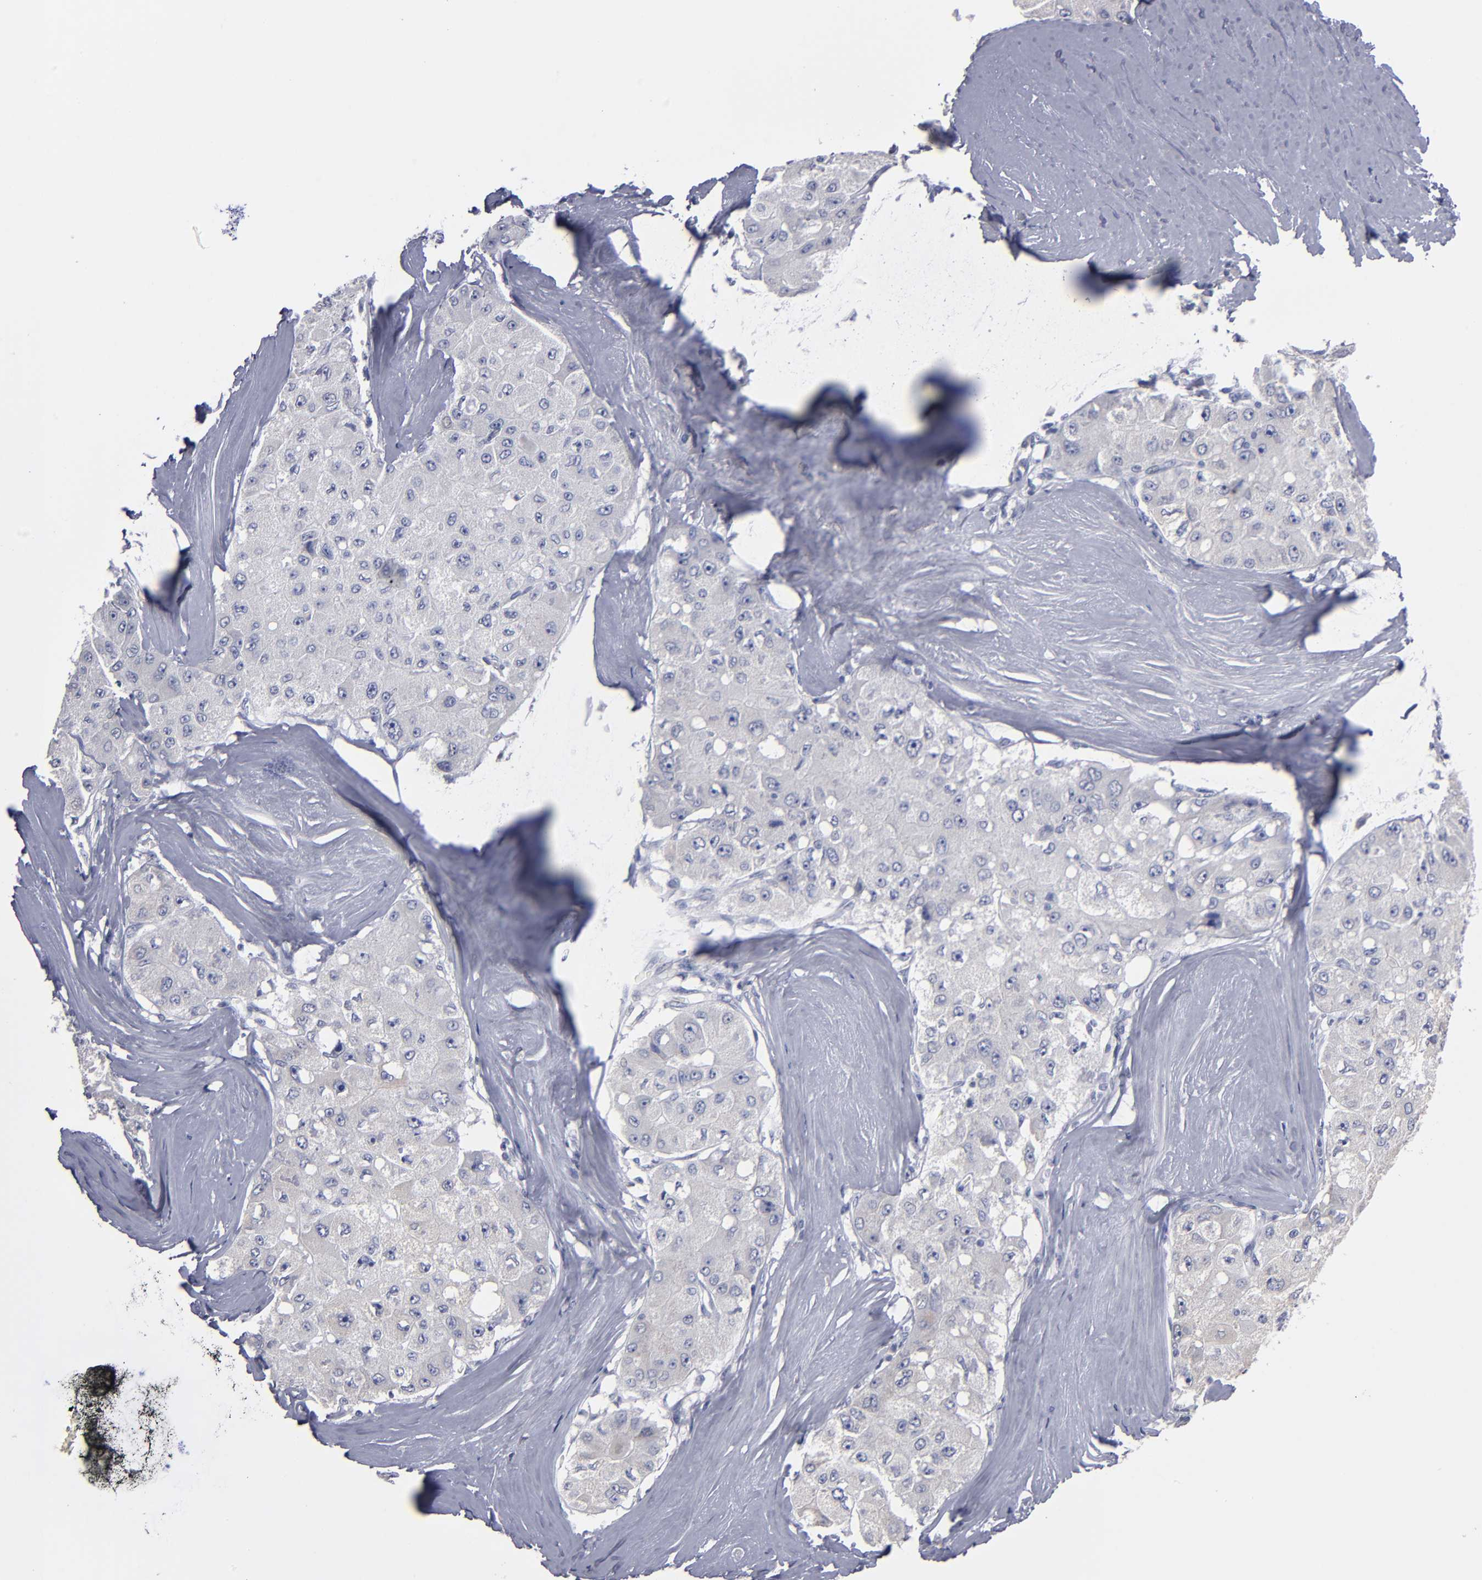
{"staining": {"intensity": "negative", "quantity": "none", "location": "none"}, "tissue": "liver cancer", "cell_type": "Tumor cells", "image_type": "cancer", "snomed": [{"axis": "morphology", "description": "Carcinoma, Hepatocellular, NOS"}, {"axis": "topography", "description": "Liver"}], "caption": "Immunohistochemistry (IHC) photomicrograph of neoplastic tissue: liver cancer (hepatocellular carcinoma) stained with DAB reveals no significant protein expression in tumor cells. (Brightfield microscopy of DAB immunohistochemistry (IHC) at high magnification).", "gene": "RPH3A", "patient": {"sex": "male", "age": 80}}